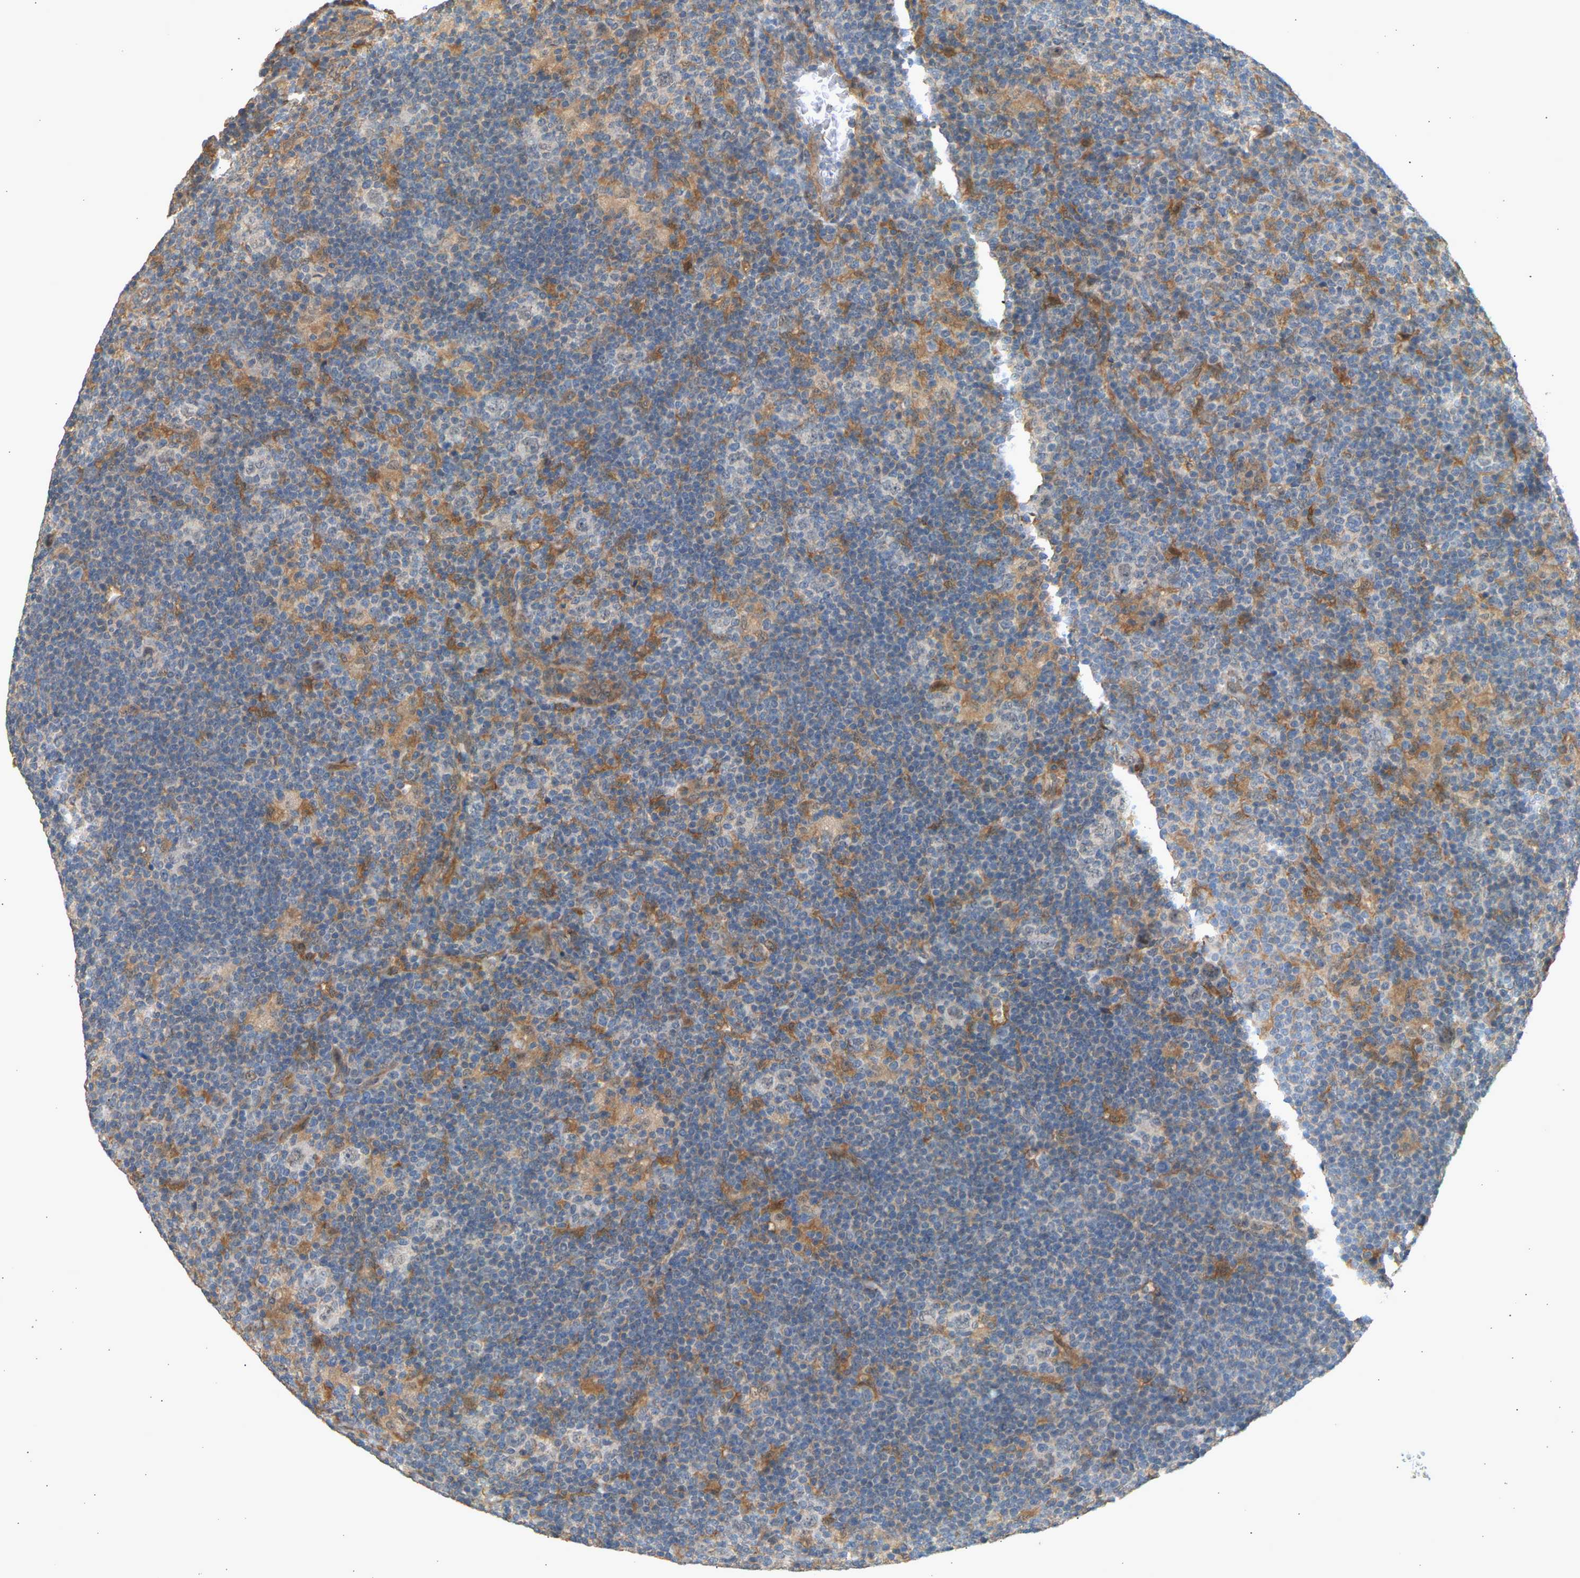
{"staining": {"intensity": "negative", "quantity": "none", "location": "none"}, "tissue": "lymphoma", "cell_type": "Tumor cells", "image_type": "cancer", "snomed": [{"axis": "morphology", "description": "Hodgkin's disease, NOS"}, {"axis": "topography", "description": "Lymph node"}], "caption": "Immunohistochemistry histopathology image of human Hodgkin's disease stained for a protein (brown), which shows no positivity in tumor cells.", "gene": "RGL1", "patient": {"sex": "female", "age": 57}}